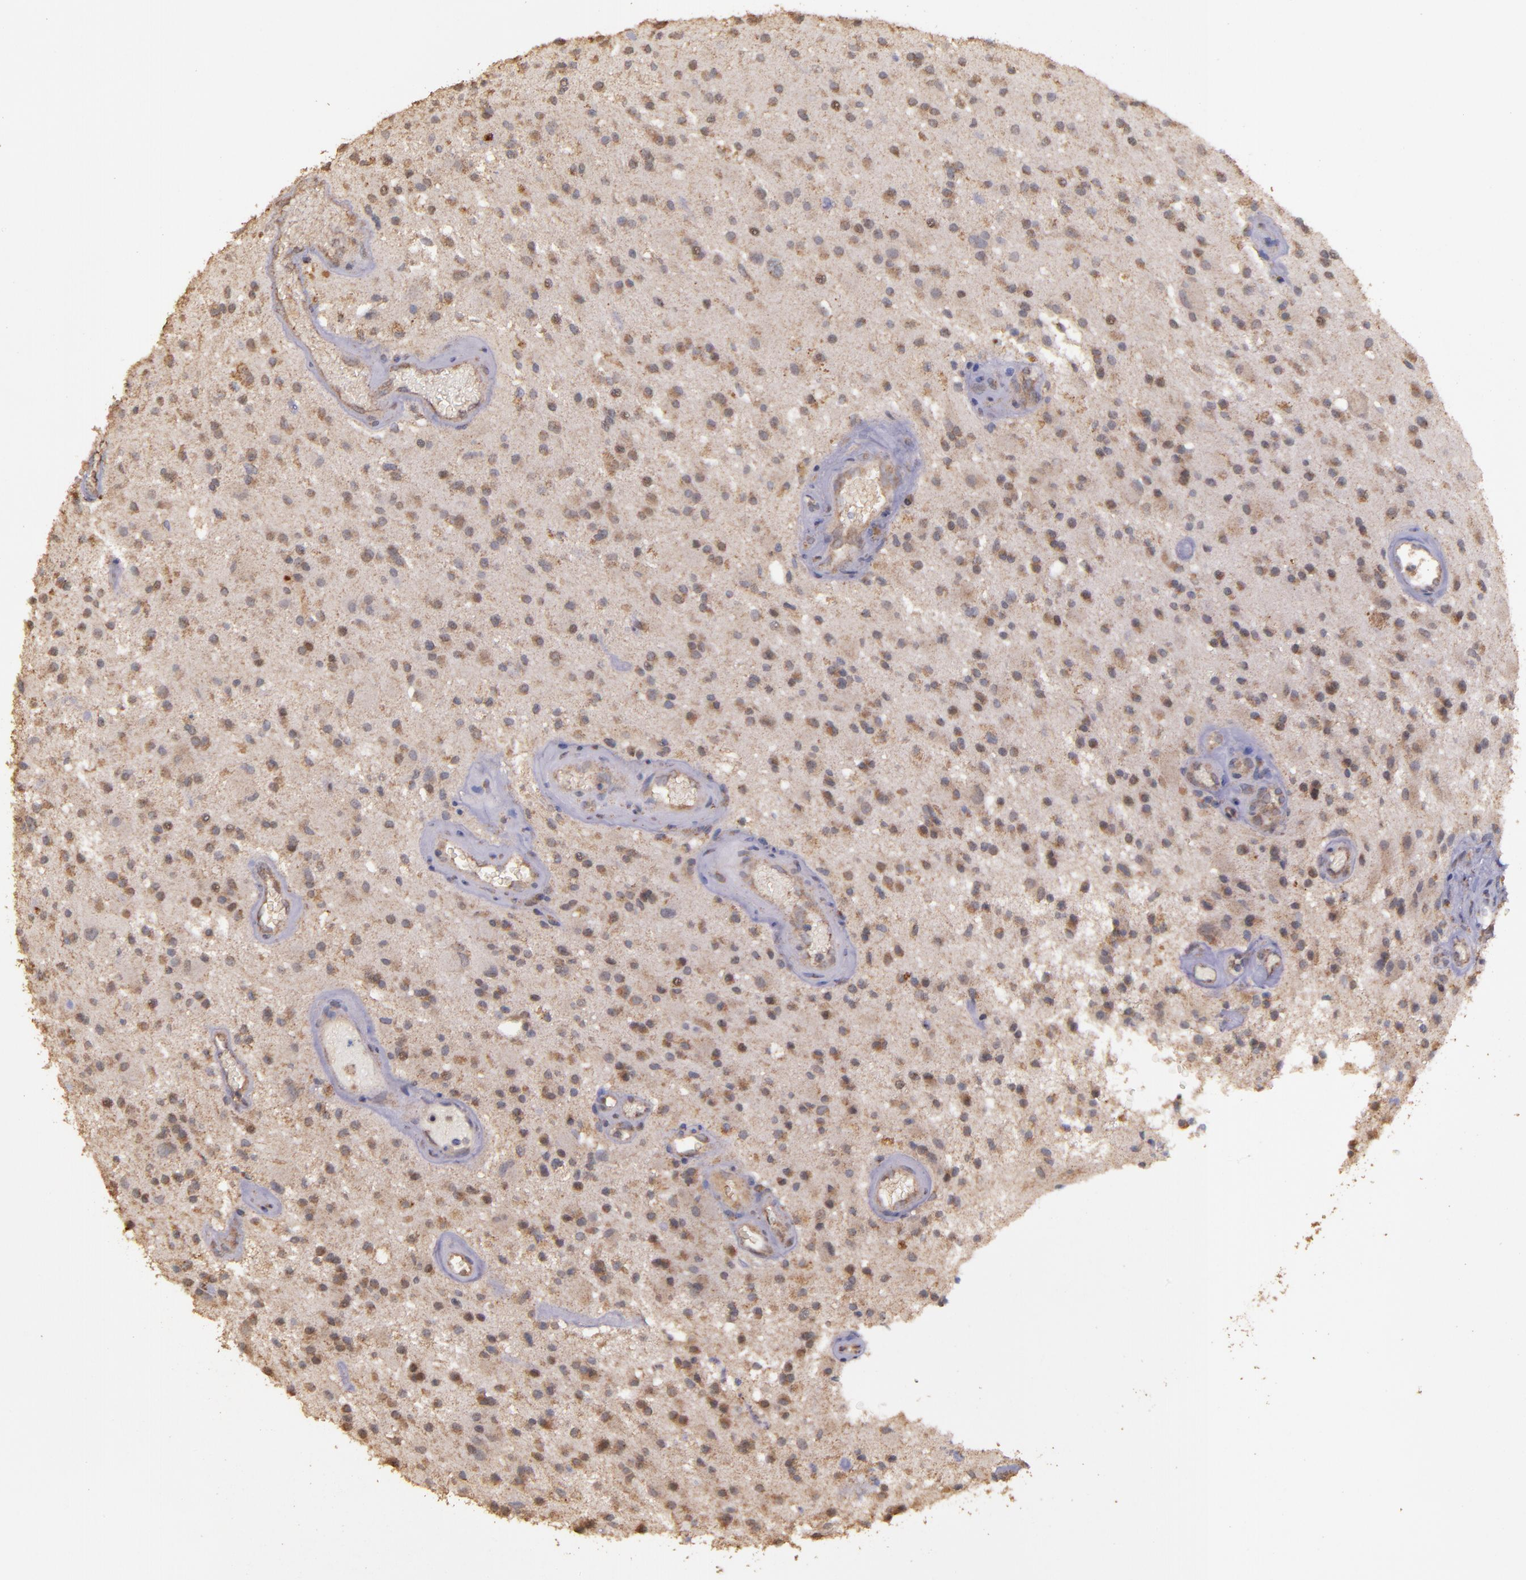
{"staining": {"intensity": "weak", "quantity": ">75%", "location": "cytoplasmic/membranous"}, "tissue": "glioma", "cell_type": "Tumor cells", "image_type": "cancer", "snomed": [{"axis": "morphology", "description": "Glioma, malignant, Low grade"}, {"axis": "topography", "description": "Brain"}], "caption": "Glioma tissue demonstrates weak cytoplasmic/membranous expression in approximately >75% of tumor cells", "gene": "HECTD1", "patient": {"sex": "male", "age": 58}}